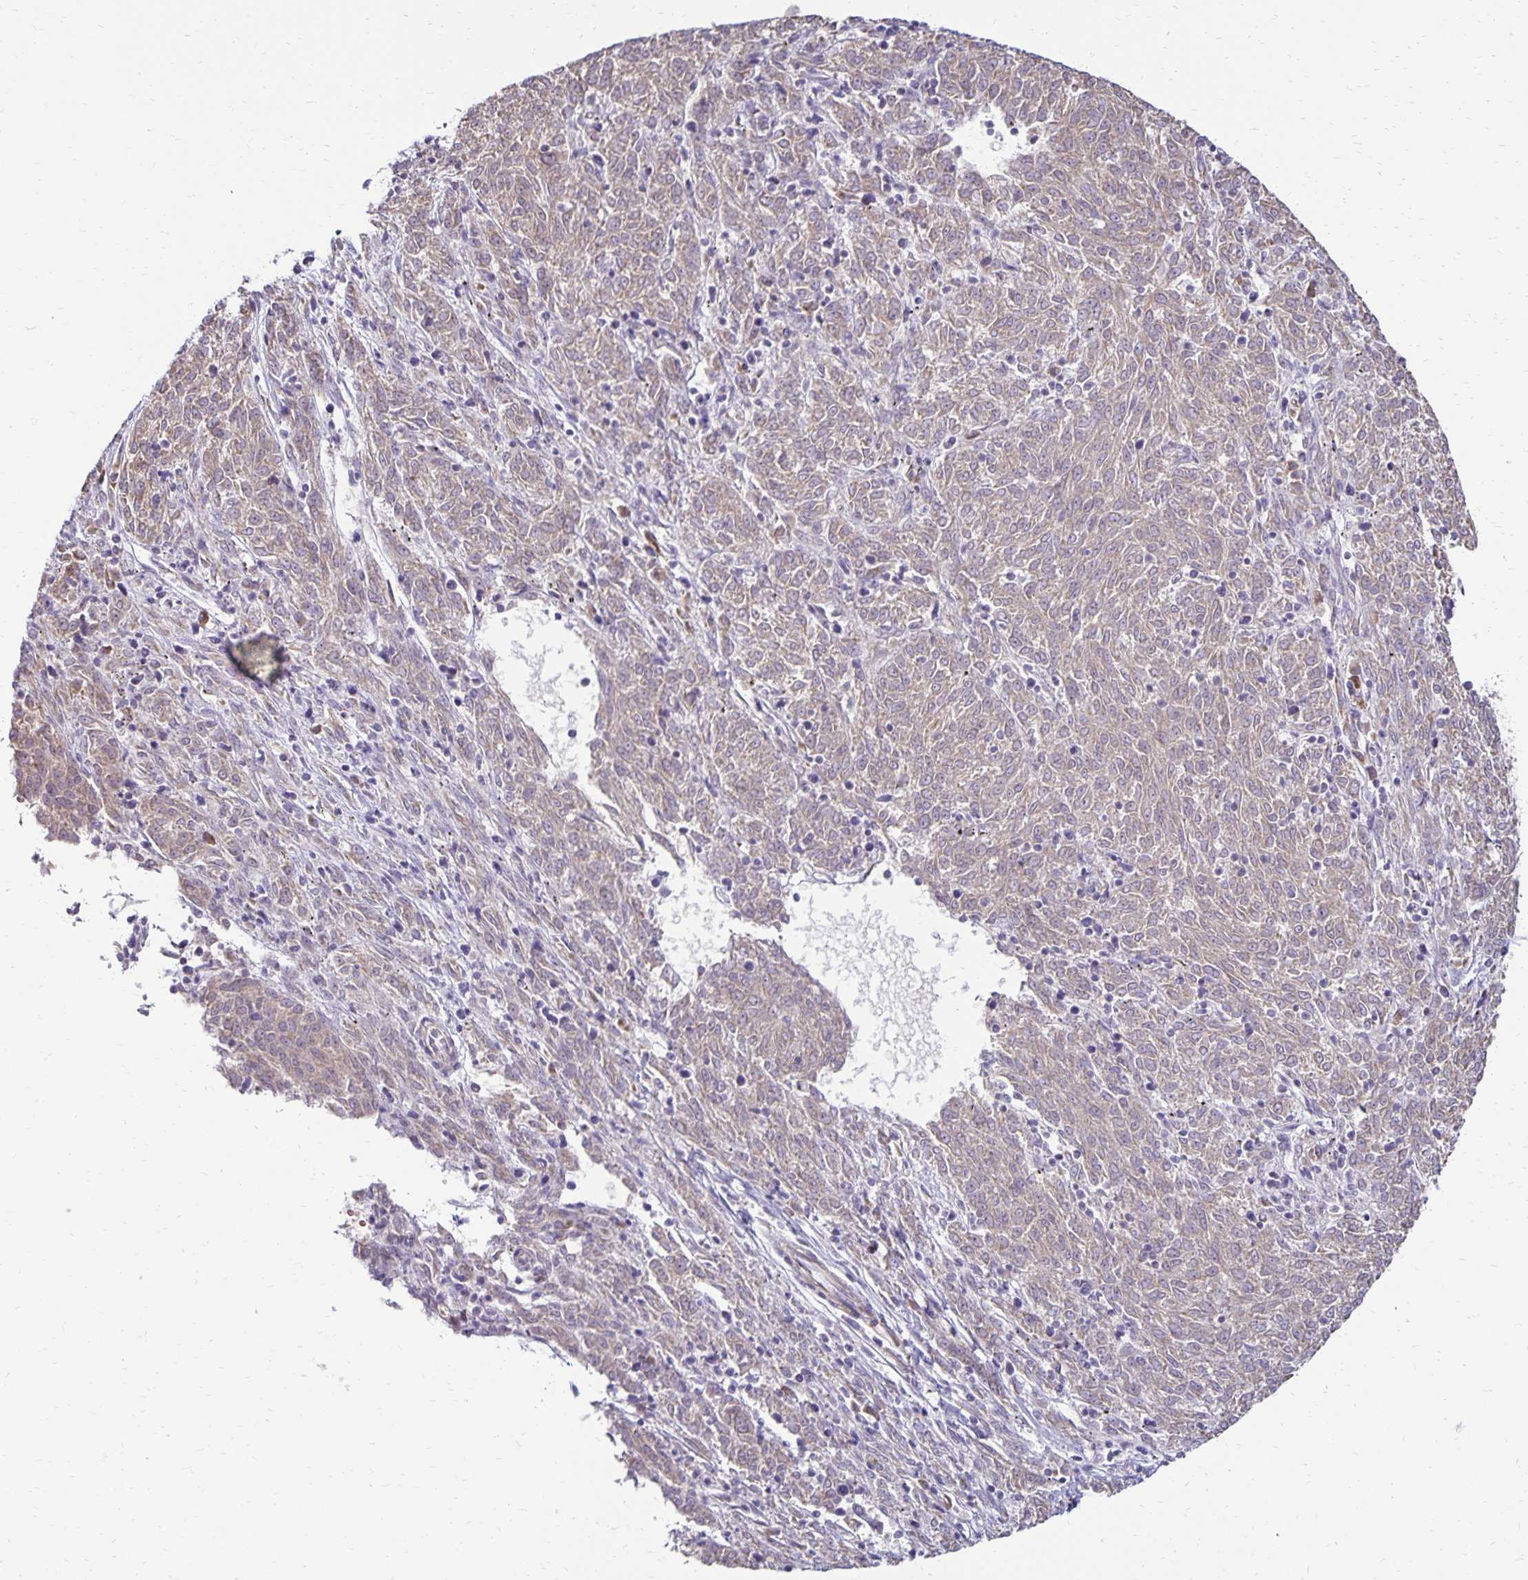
{"staining": {"intensity": "weak", "quantity": "25%-75%", "location": "cytoplasmic/membranous"}, "tissue": "melanoma", "cell_type": "Tumor cells", "image_type": "cancer", "snomed": [{"axis": "morphology", "description": "Malignant melanoma, NOS"}, {"axis": "topography", "description": "Skin"}], "caption": "Immunohistochemistry of human malignant melanoma reveals low levels of weak cytoplasmic/membranous positivity in about 25%-75% of tumor cells. (Brightfield microscopy of DAB IHC at high magnification).", "gene": "FN3K", "patient": {"sex": "female", "age": 72}}